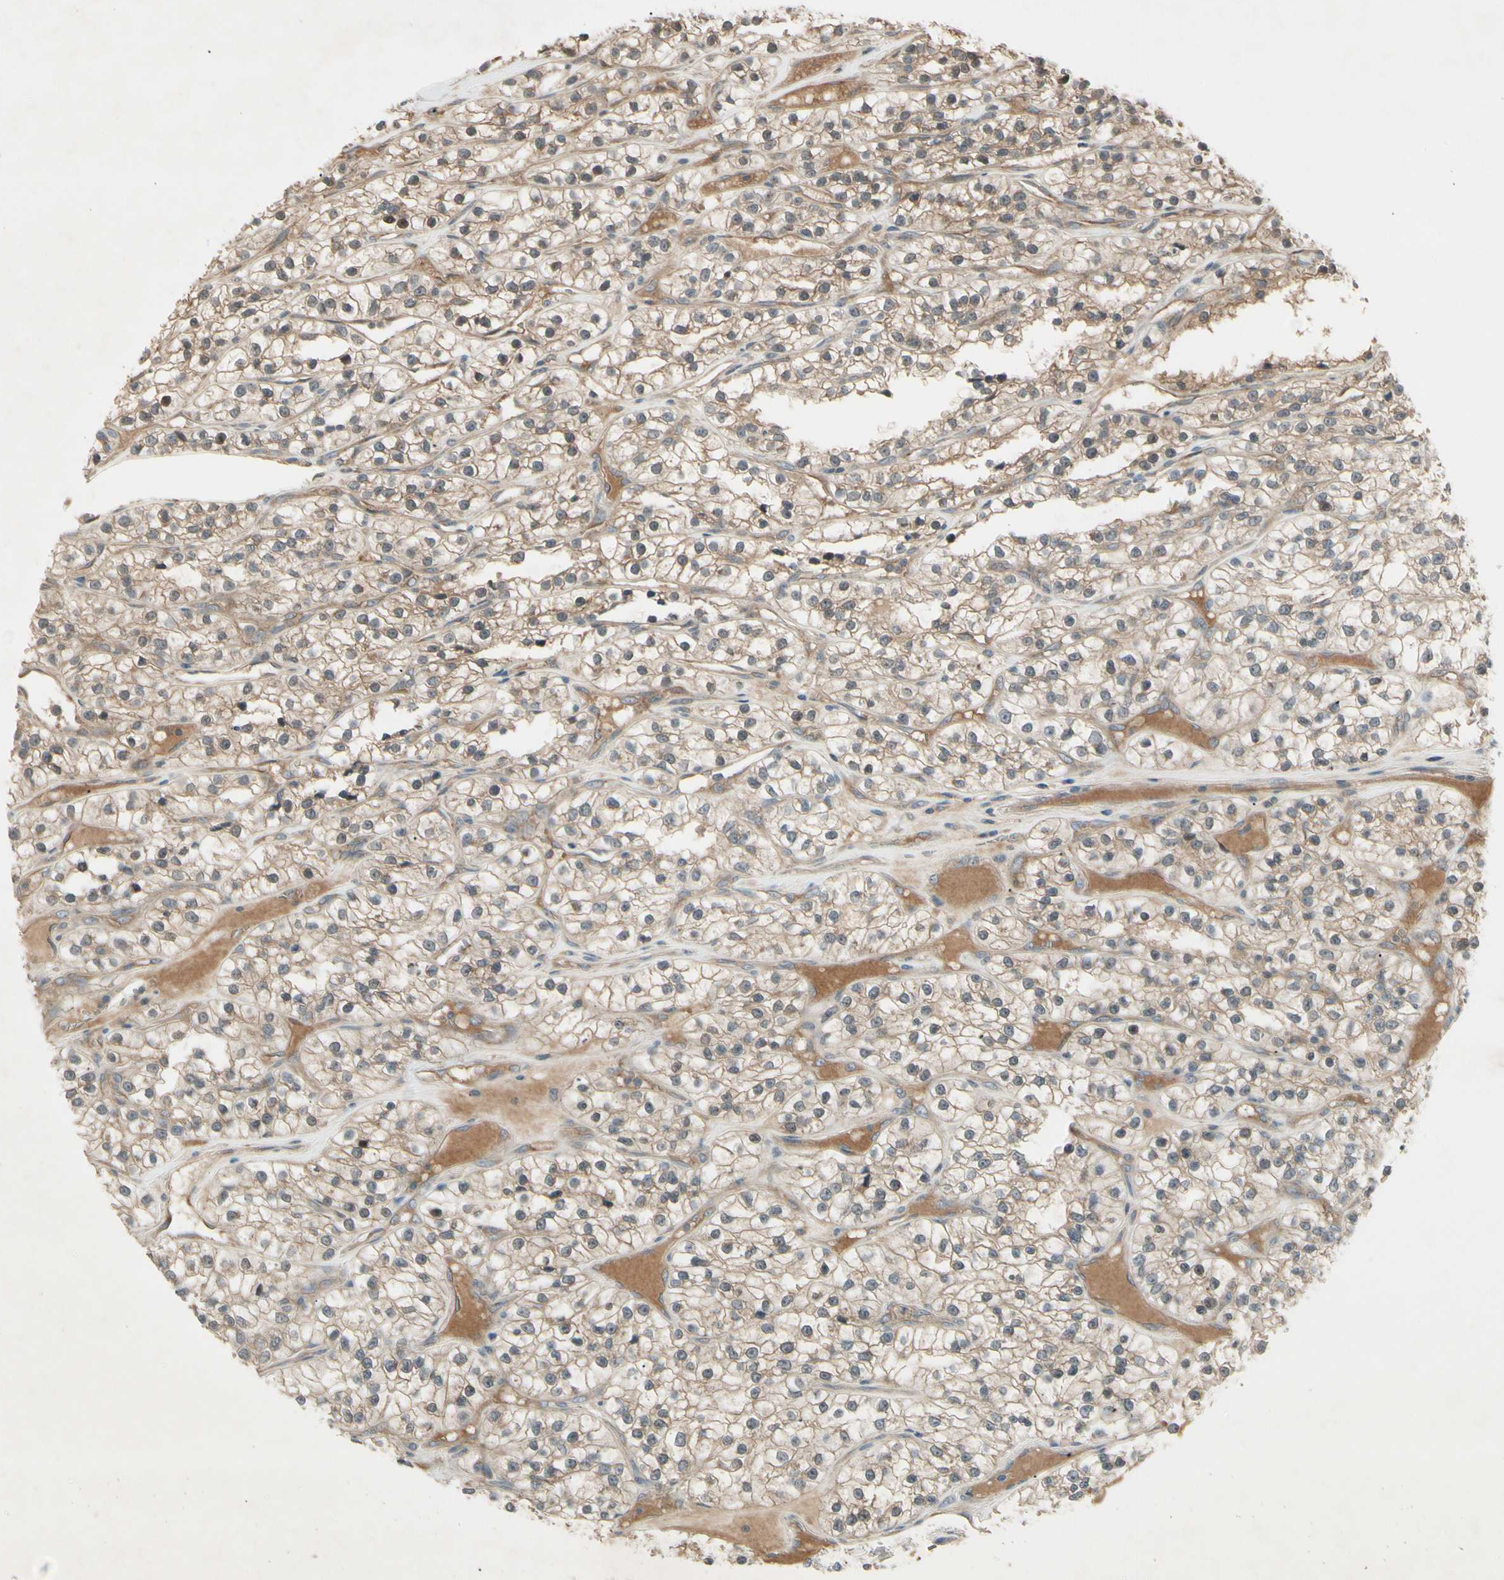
{"staining": {"intensity": "weak", "quantity": ">75%", "location": "cytoplasmic/membranous"}, "tissue": "renal cancer", "cell_type": "Tumor cells", "image_type": "cancer", "snomed": [{"axis": "morphology", "description": "Adenocarcinoma, NOS"}, {"axis": "topography", "description": "Kidney"}], "caption": "Immunohistochemistry micrograph of neoplastic tissue: human renal adenocarcinoma stained using immunohistochemistry reveals low levels of weak protein expression localized specifically in the cytoplasmic/membranous of tumor cells, appearing as a cytoplasmic/membranous brown color.", "gene": "FHDC1", "patient": {"sex": "female", "age": 57}}